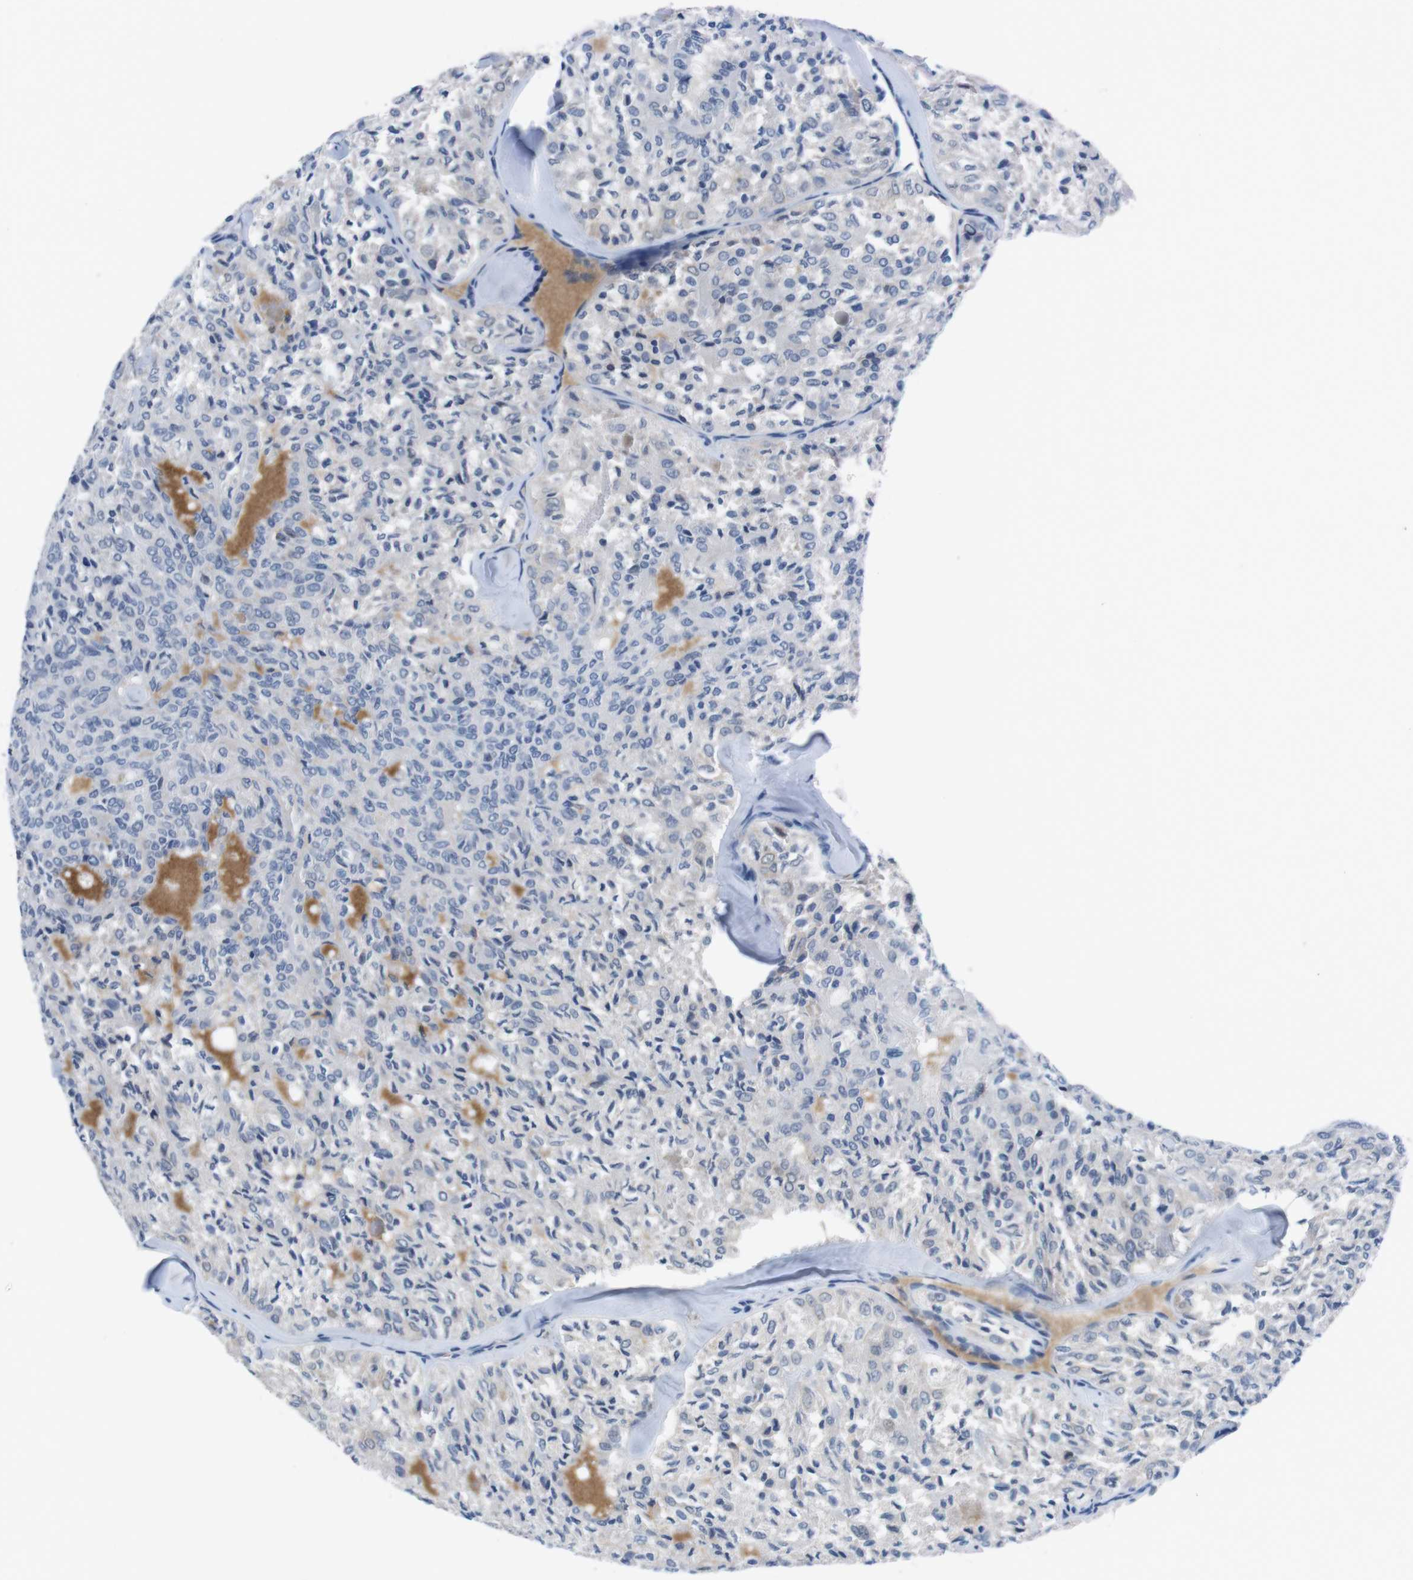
{"staining": {"intensity": "negative", "quantity": "none", "location": "none"}, "tissue": "thyroid cancer", "cell_type": "Tumor cells", "image_type": "cancer", "snomed": [{"axis": "morphology", "description": "Follicular adenoma carcinoma, NOS"}, {"axis": "topography", "description": "Thyroid gland"}], "caption": "Tumor cells show no significant positivity in thyroid cancer.", "gene": "TFAP2C", "patient": {"sex": "male", "age": 75}}